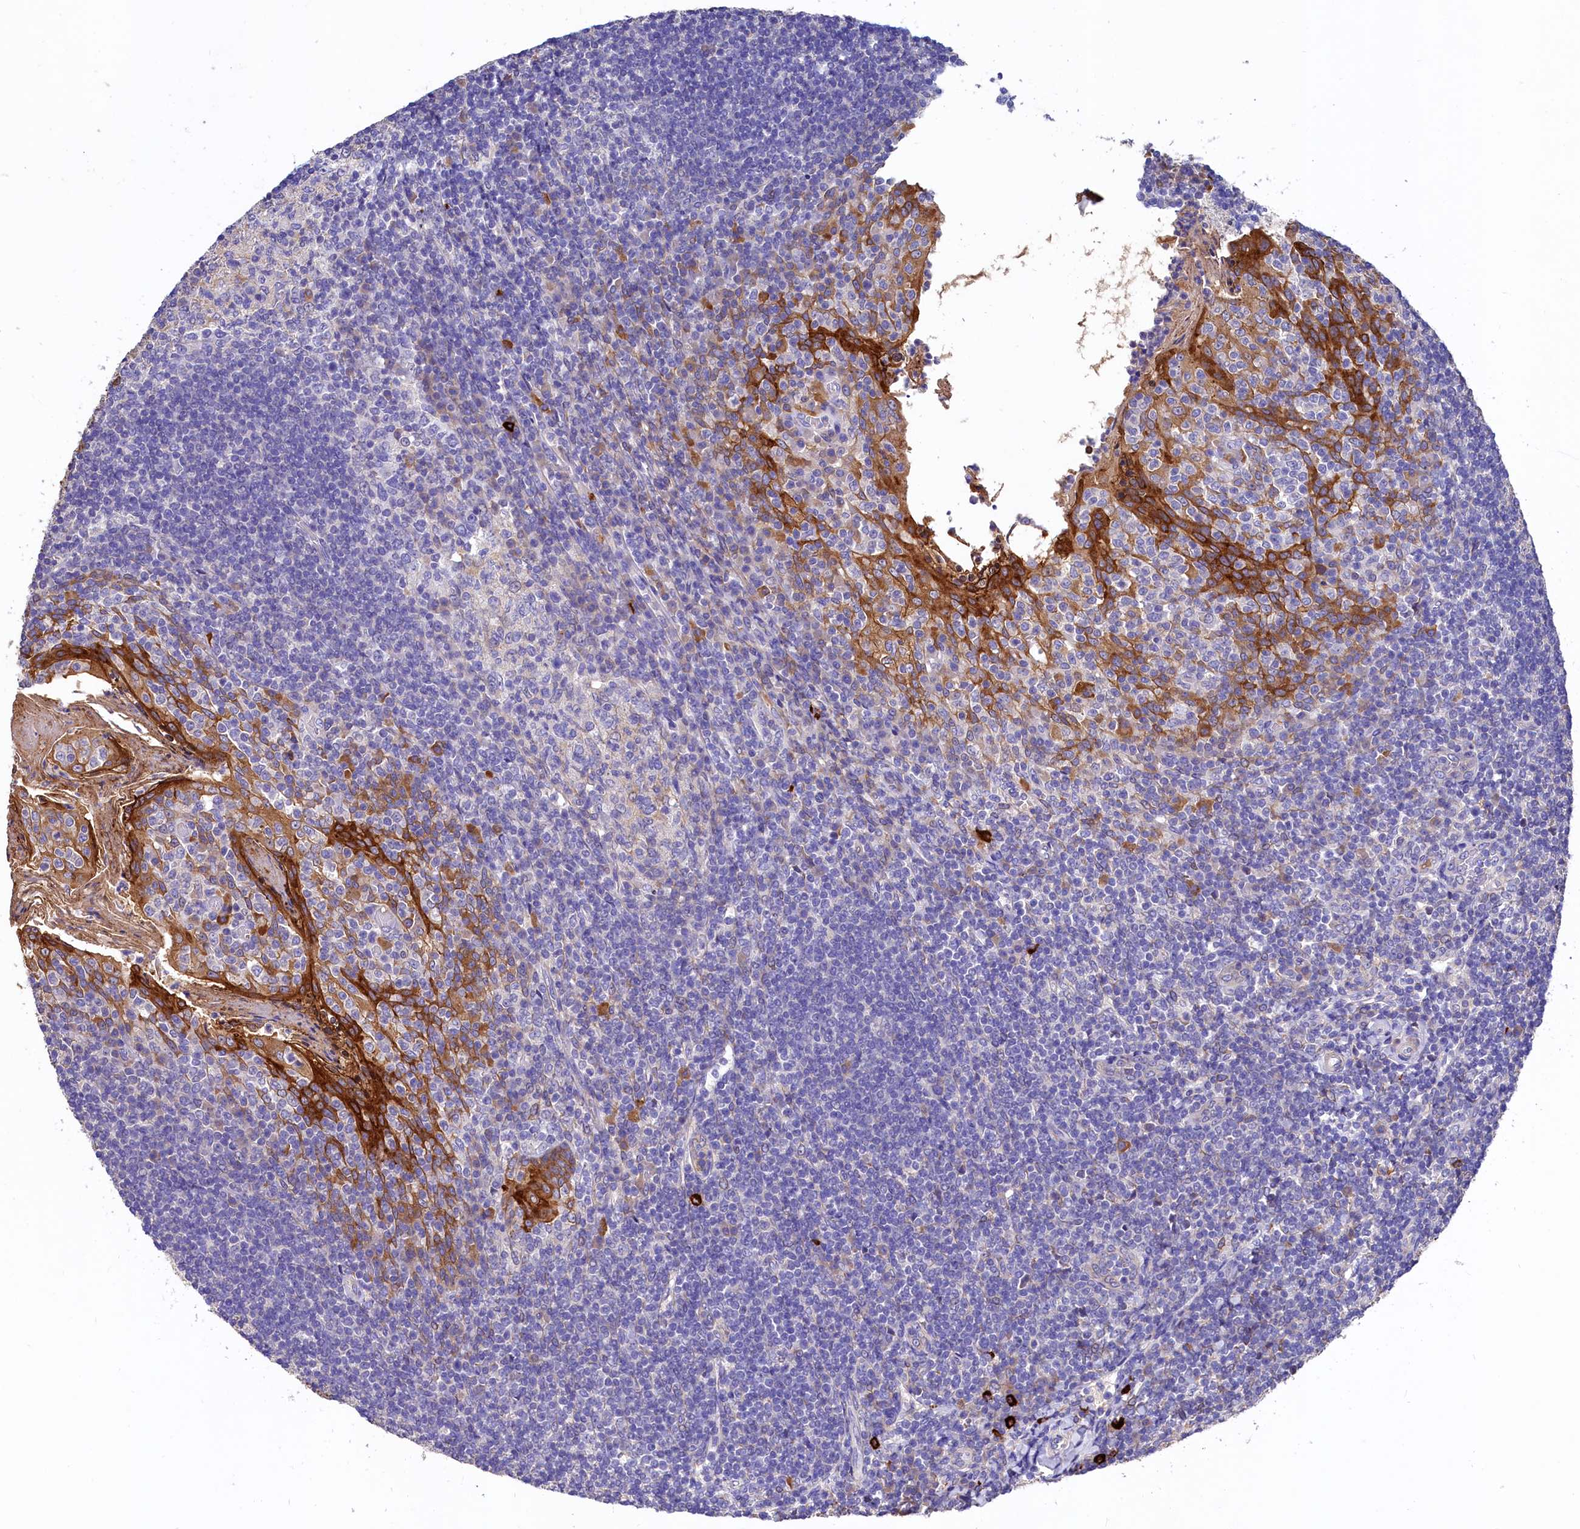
{"staining": {"intensity": "negative", "quantity": "none", "location": "none"}, "tissue": "tonsil", "cell_type": "Germinal center cells", "image_type": "normal", "snomed": [{"axis": "morphology", "description": "Normal tissue, NOS"}, {"axis": "topography", "description": "Tonsil"}], "caption": "Human tonsil stained for a protein using immunohistochemistry displays no positivity in germinal center cells.", "gene": "EPS8L2", "patient": {"sex": "female", "age": 10}}